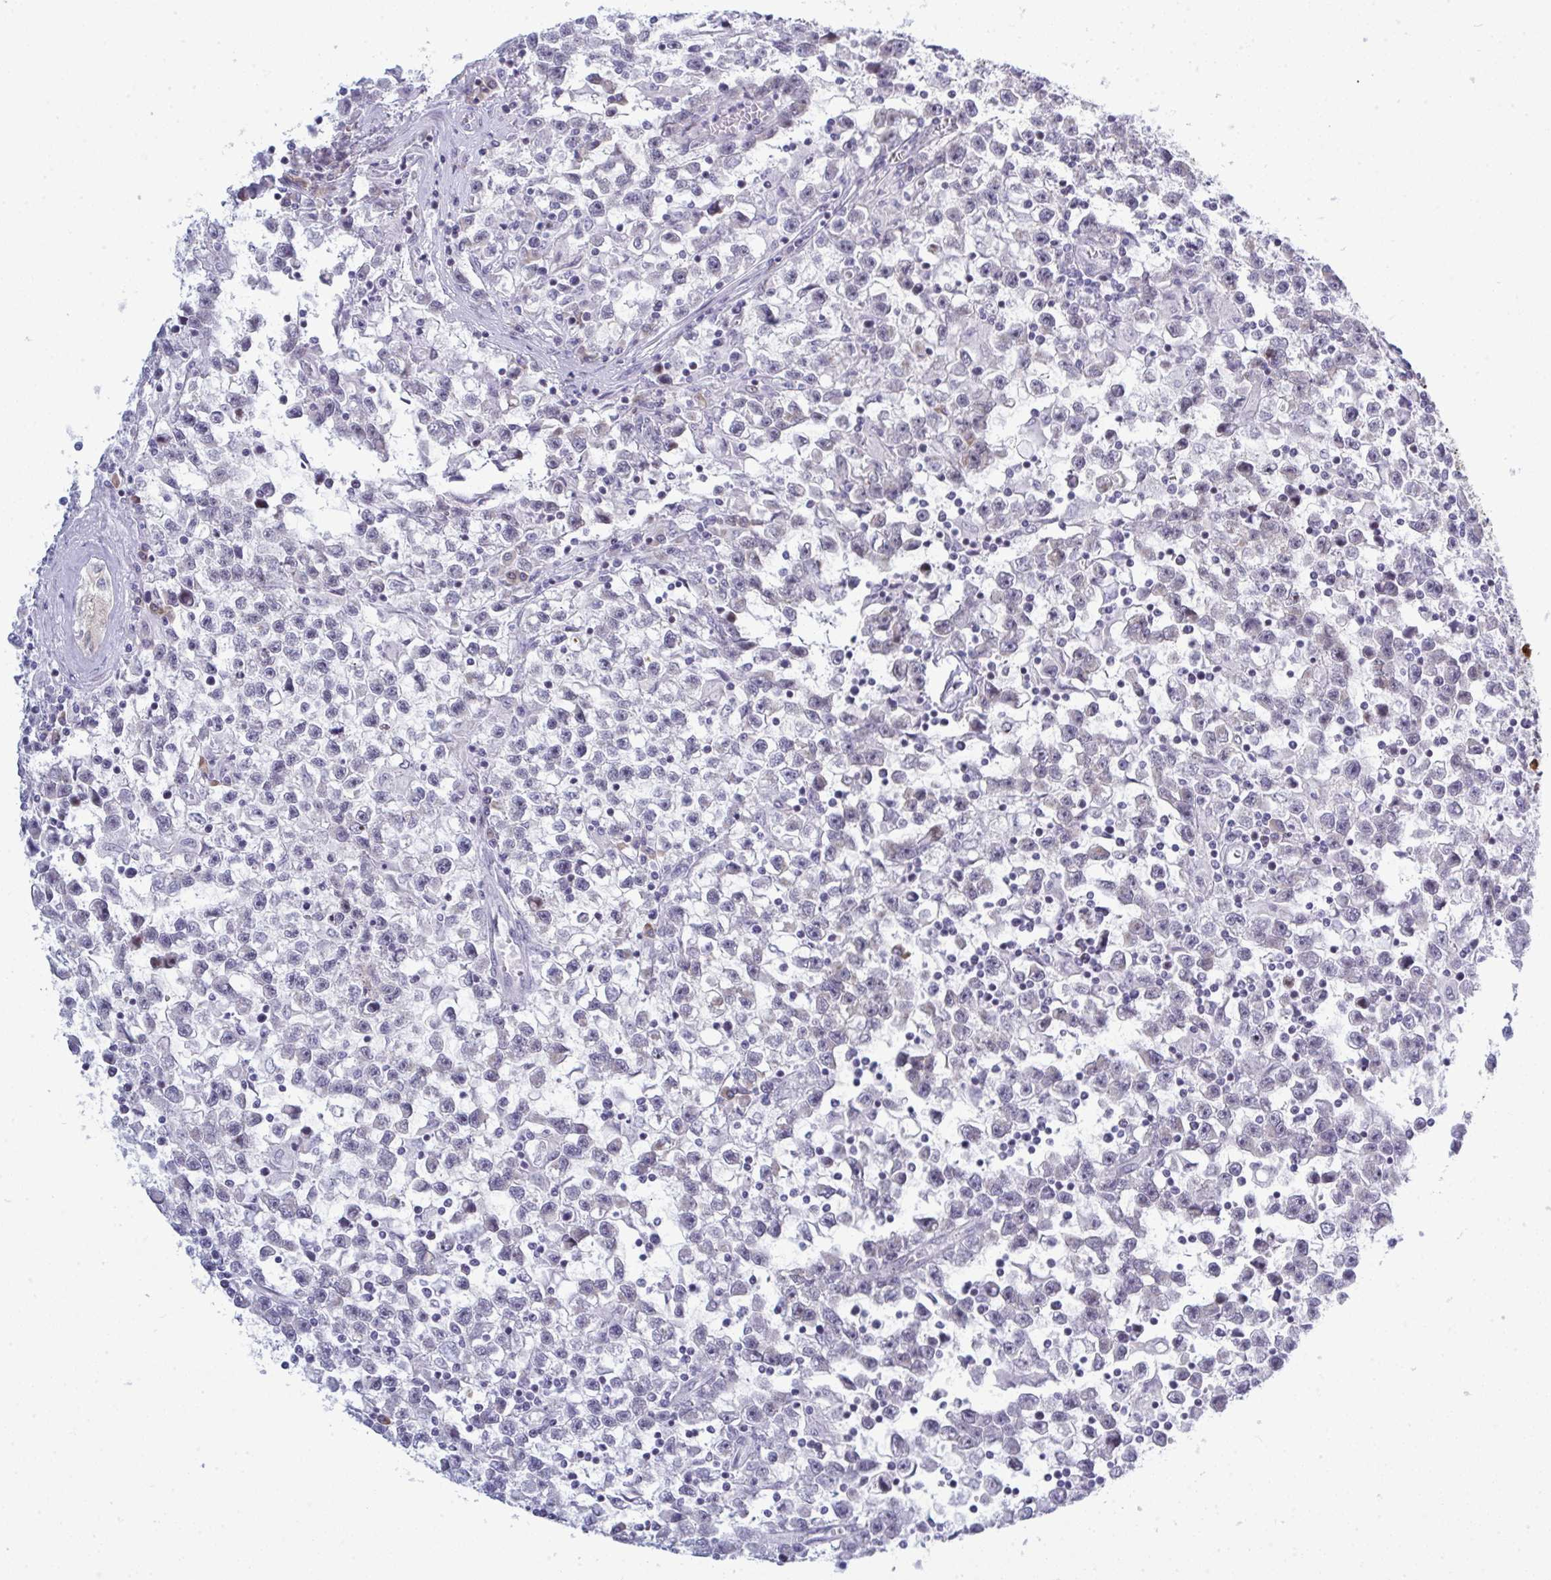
{"staining": {"intensity": "negative", "quantity": "none", "location": "none"}, "tissue": "testis cancer", "cell_type": "Tumor cells", "image_type": "cancer", "snomed": [{"axis": "morphology", "description": "Seminoma, NOS"}, {"axis": "topography", "description": "Testis"}], "caption": "High magnification brightfield microscopy of seminoma (testis) stained with DAB (3,3'-diaminobenzidine) (brown) and counterstained with hematoxylin (blue): tumor cells show no significant staining.", "gene": "TAB1", "patient": {"sex": "male", "age": 31}}